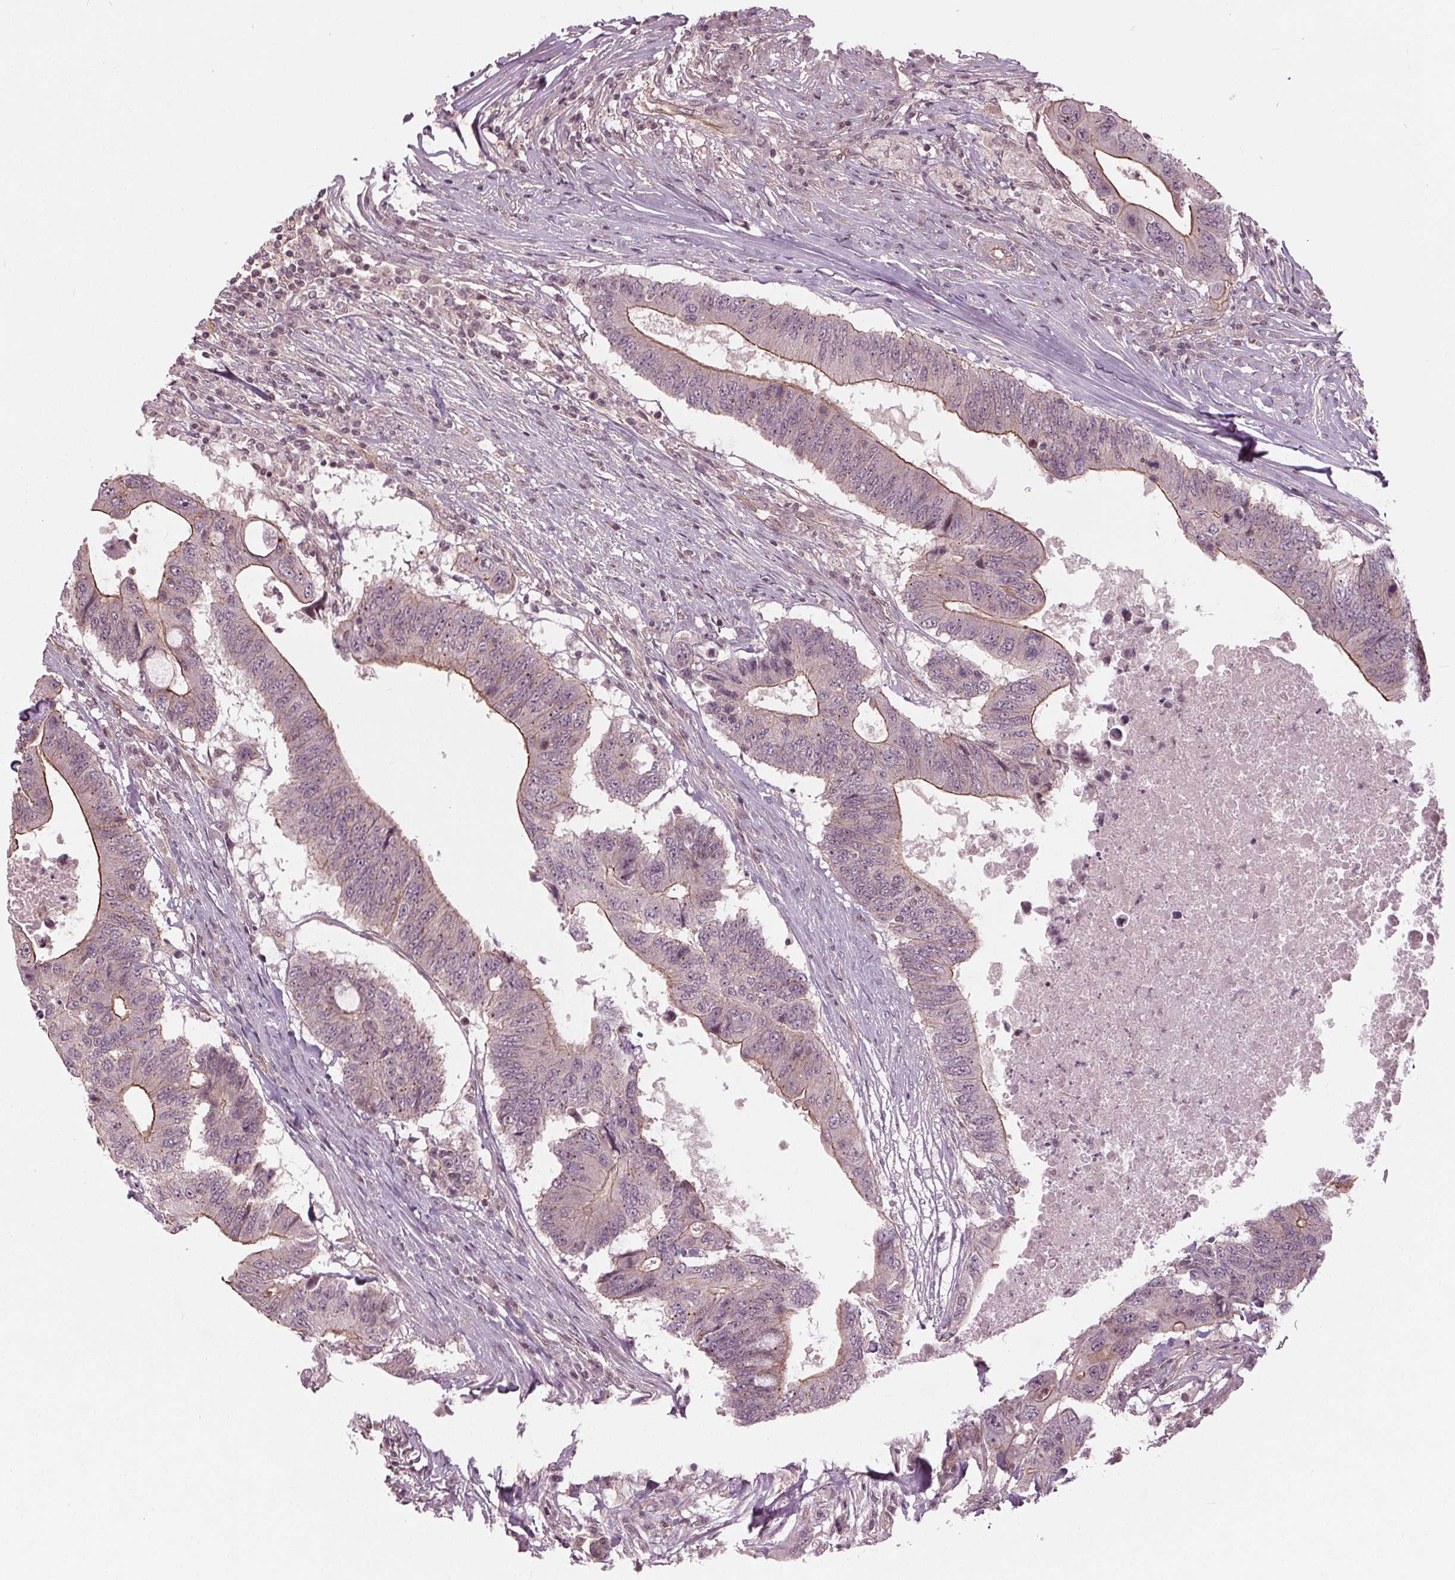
{"staining": {"intensity": "moderate", "quantity": "<25%", "location": "cytoplasmic/membranous"}, "tissue": "colorectal cancer", "cell_type": "Tumor cells", "image_type": "cancer", "snomed": [{"axis": "morphology", "description": "Adenocarcinoma, NOS"}, {"axis": "topography", "description": "Colon"}], "caption": "This photomicrograph displays immunohistochemistry (IHC) staining of human colorectal cancer (adenocarcinoma), with low moderate cytoplasmic/membranous staining in about <25% of tumor cells.", "gene": "BTBD1", "patient": {"sex": "male", "age": 71}}